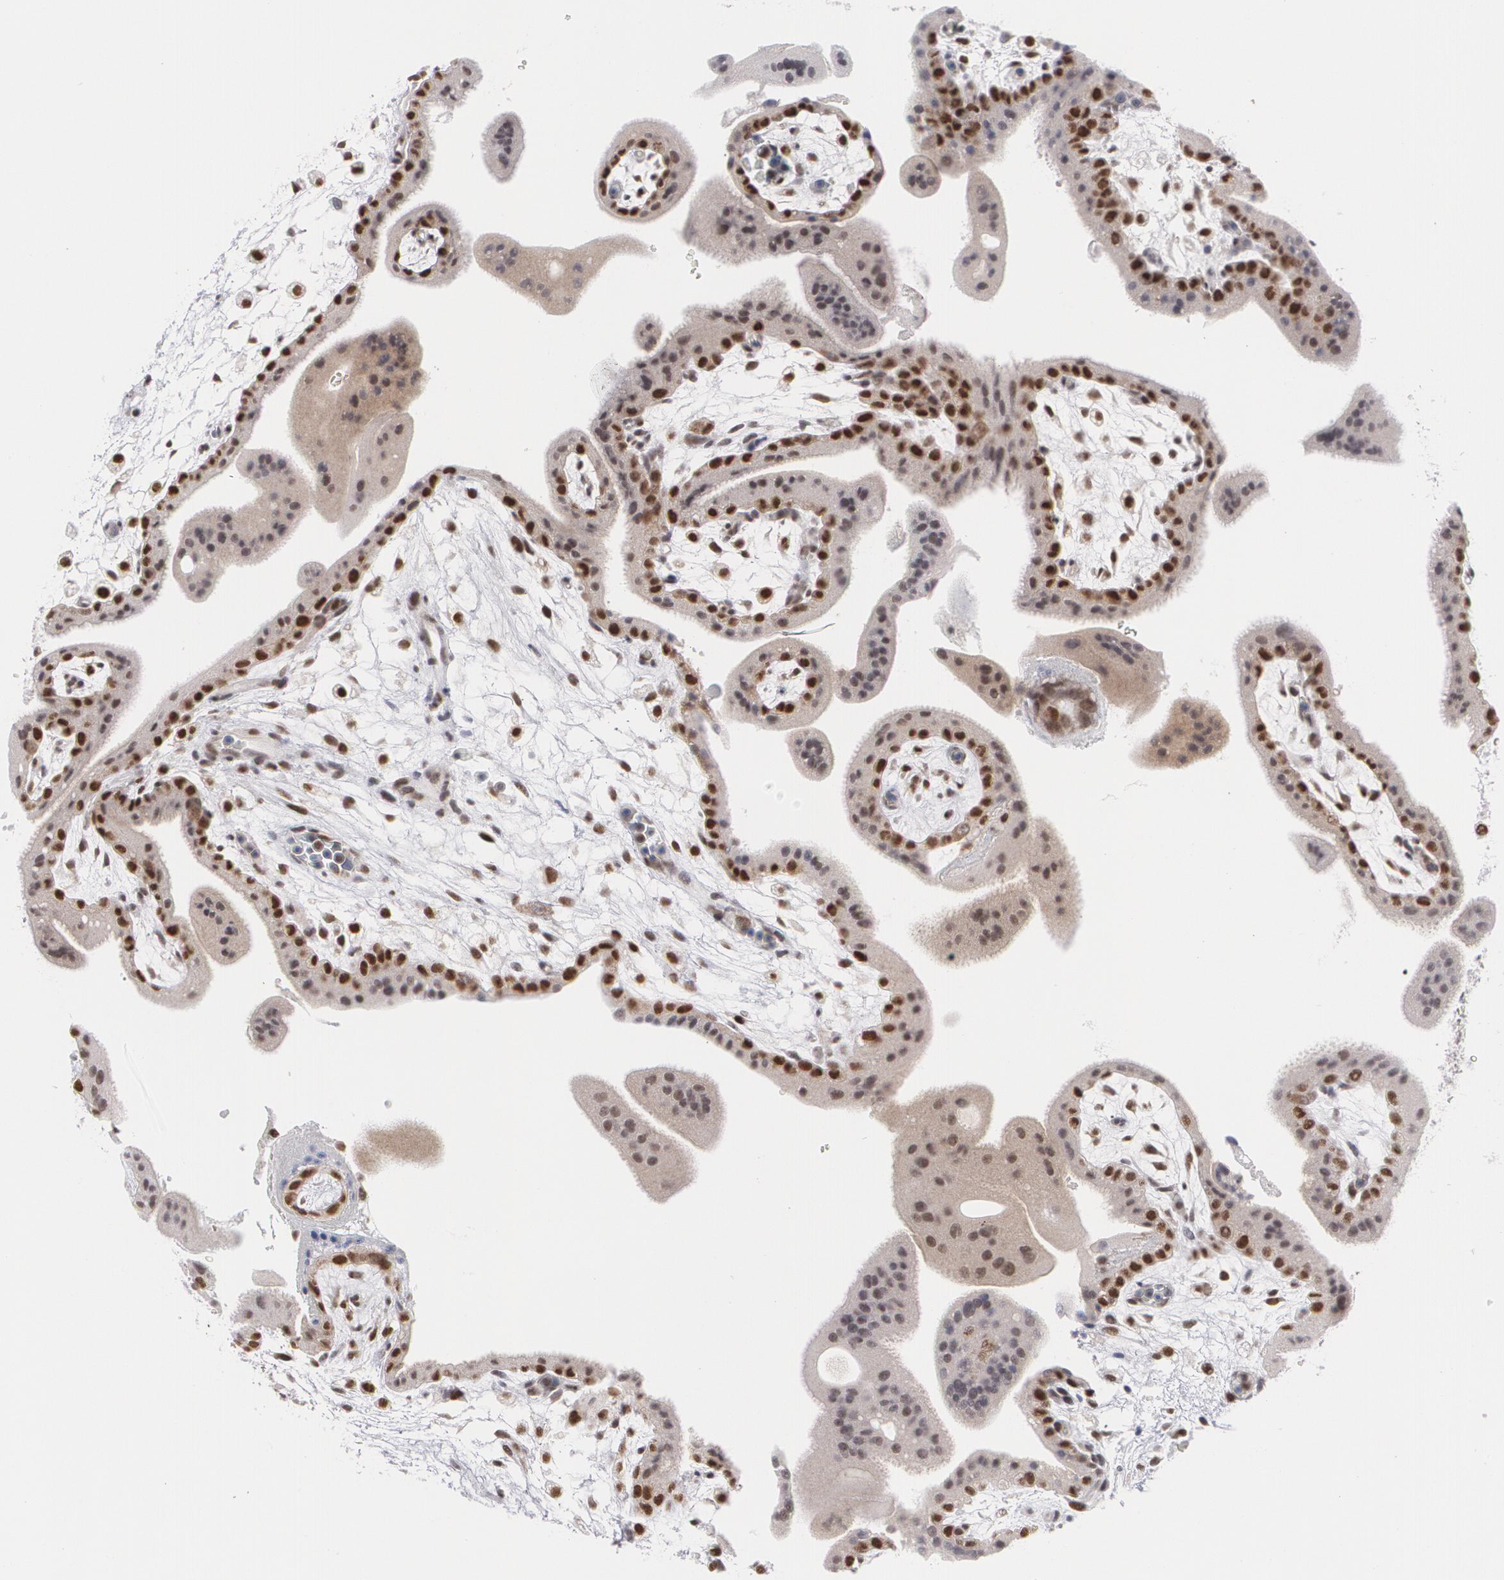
{"staining": {"intensity": "strong", "quantity": ">75%", "location": "nuclear"}, "tissue": "placenta", "cell_type": "Decidual cells", "image_type": "normal", "snomed": [{"axis": "morphology", "description": "Normal tissue, NOS"}, {"axis": "topography", "description": "Placenta"}], "caption": "Decidual cells show strong nuclear staining in about >75% of cells in unremarkable placenta.", "gene": "MCL1", "patient": {"sex": "female", "age": 35}}